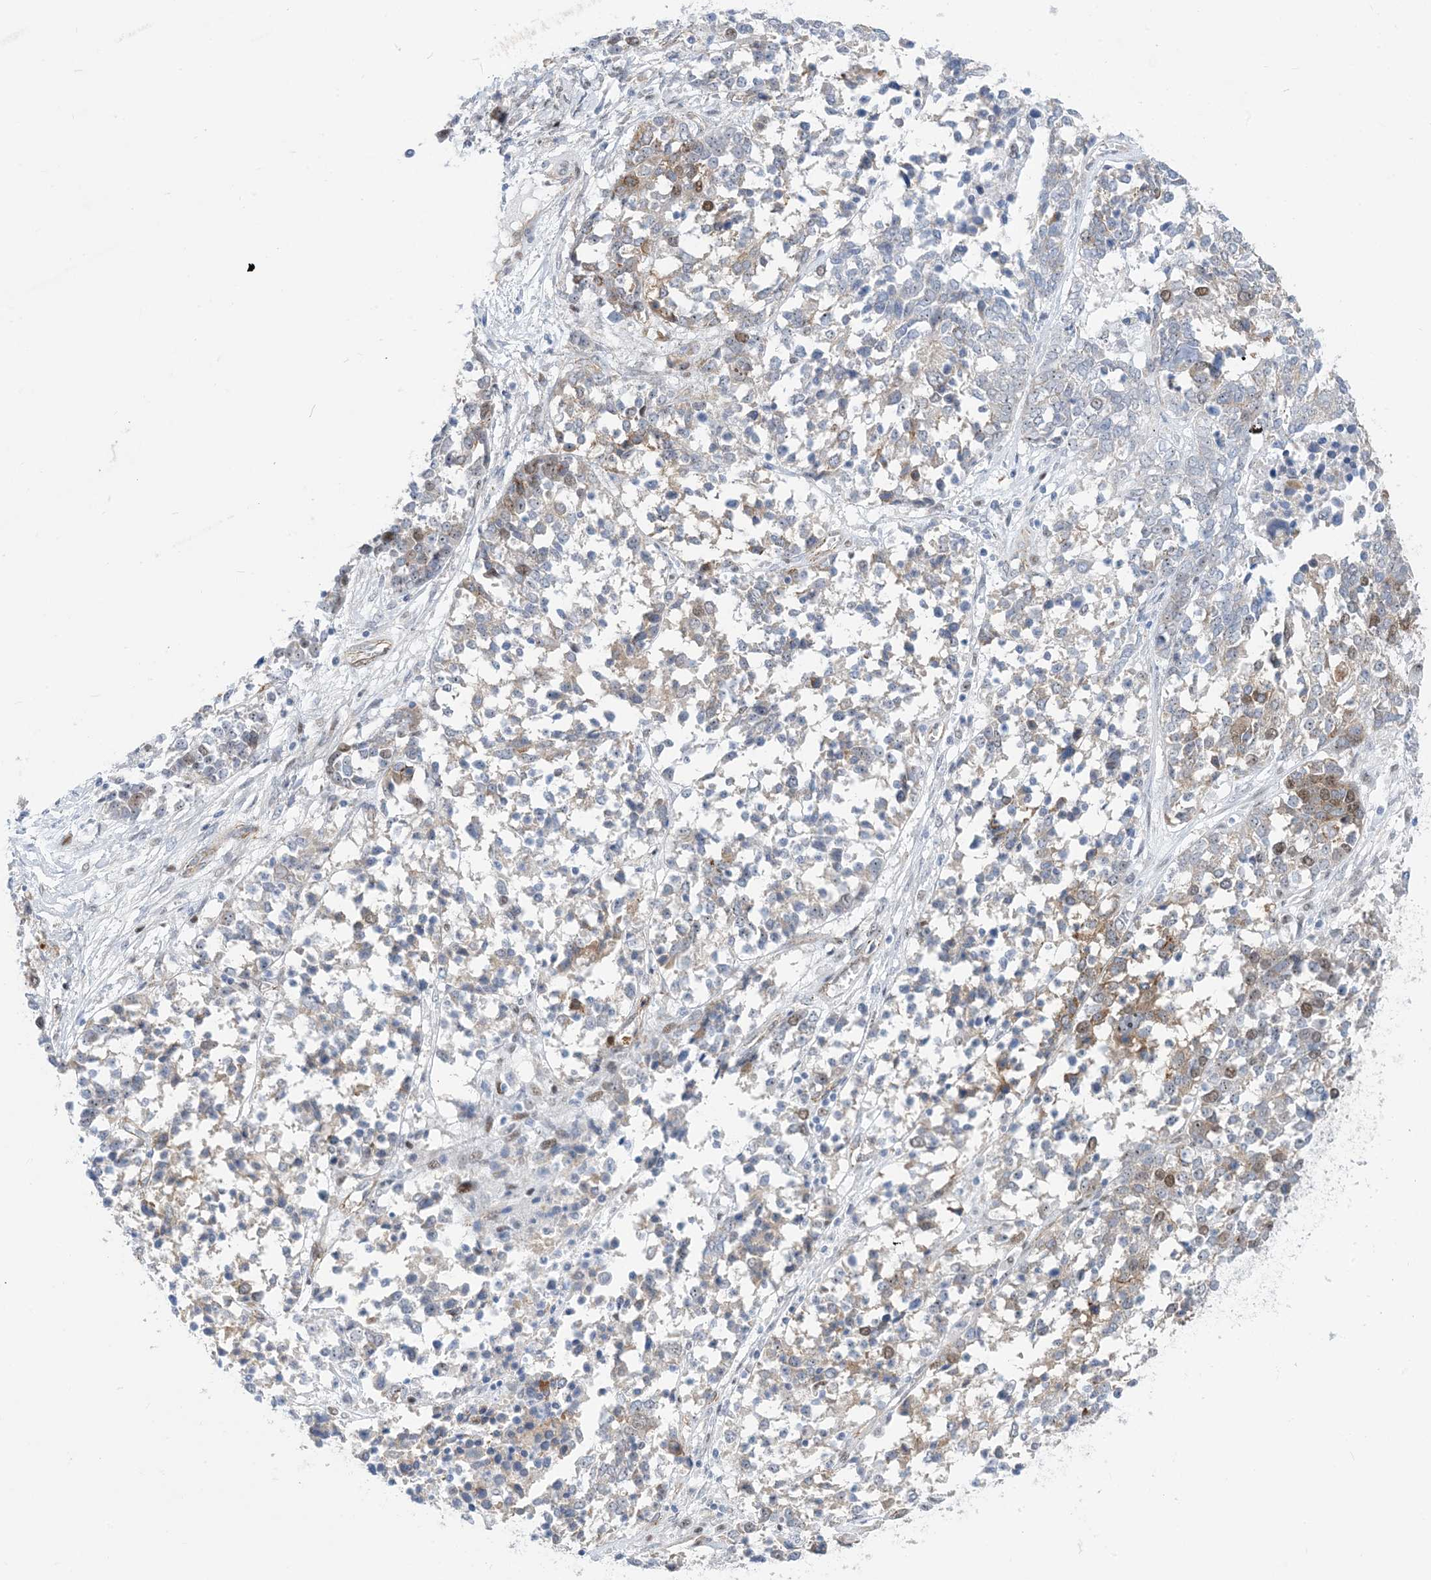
{"staining": {"intensity": "moderate", "quantity": "<25%", "location": "cytoplasmic/membranous,nuclear"}, "tissue": "ovarian cancer", "cell_type": "Tumor cells", "image_type": "cancer", "snomed": [{"axis": "morphology", "description": "Cystadenocarcinoma, serous, NOS"}, {"axis": "topography", "description": "Ovary"}], "caption": "This is an image of immunohistochemistry staining of ovarian cancer, which shows moderate expression in the cytoplasmic/membranous and nuclear of tumor cells.", "gene": "MARS2", "patient": {"sex": "female", "age": 44}}